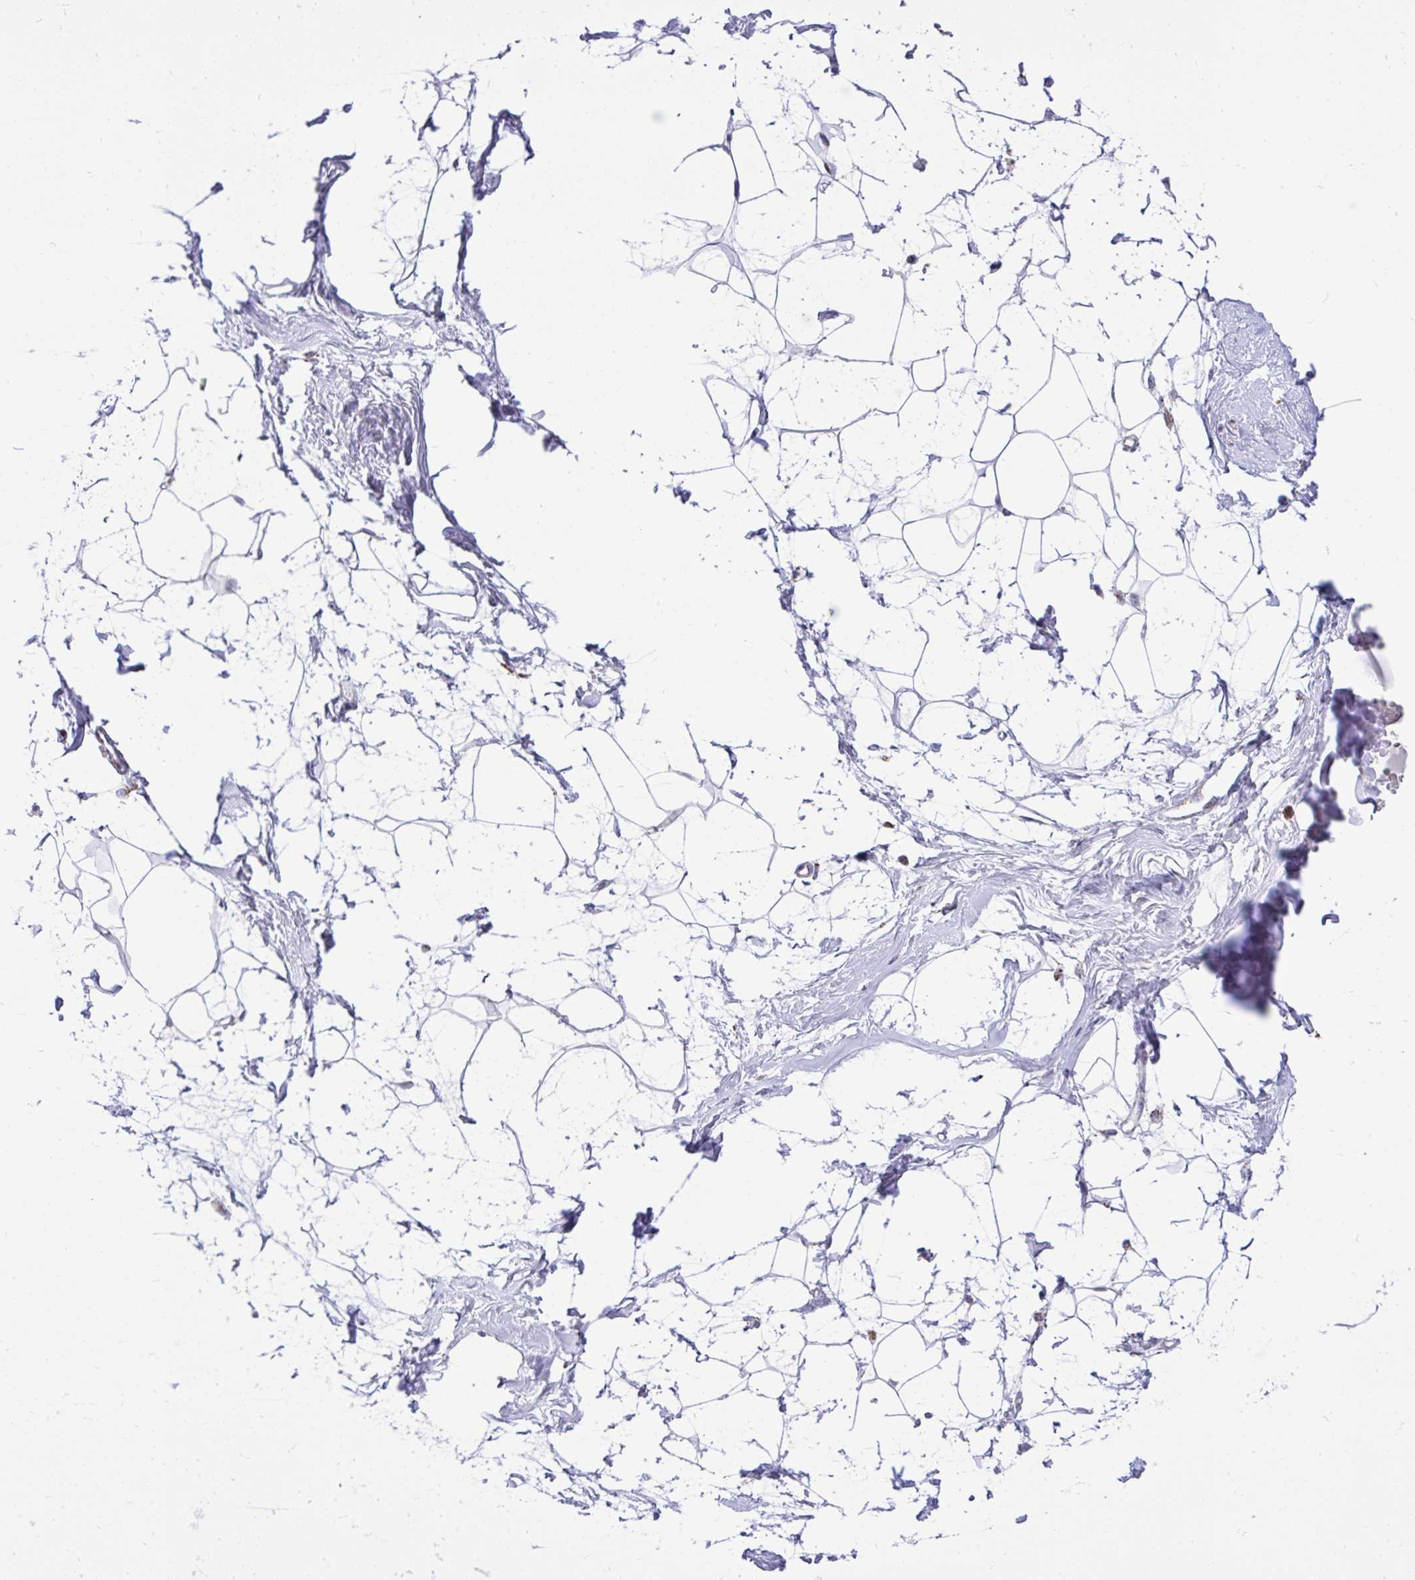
{"staining": {"intensity": "negative", "quantity": "none", "location": "none"}, "tissue": "breast", "cell_type": "Adipocytes", "image_type": "normal", "snomed": [{"axis": "morphology", "description": "Normal tissue, NOS"}, {"axis": "topography", "description": "Breast"}], "caption": "DAB immunohistochemical staining of unremarkable human breast exhibits no significant expression in adipocytes.", "gene": "ZNF362", "patient": {"sex": "female", "age": 45}}